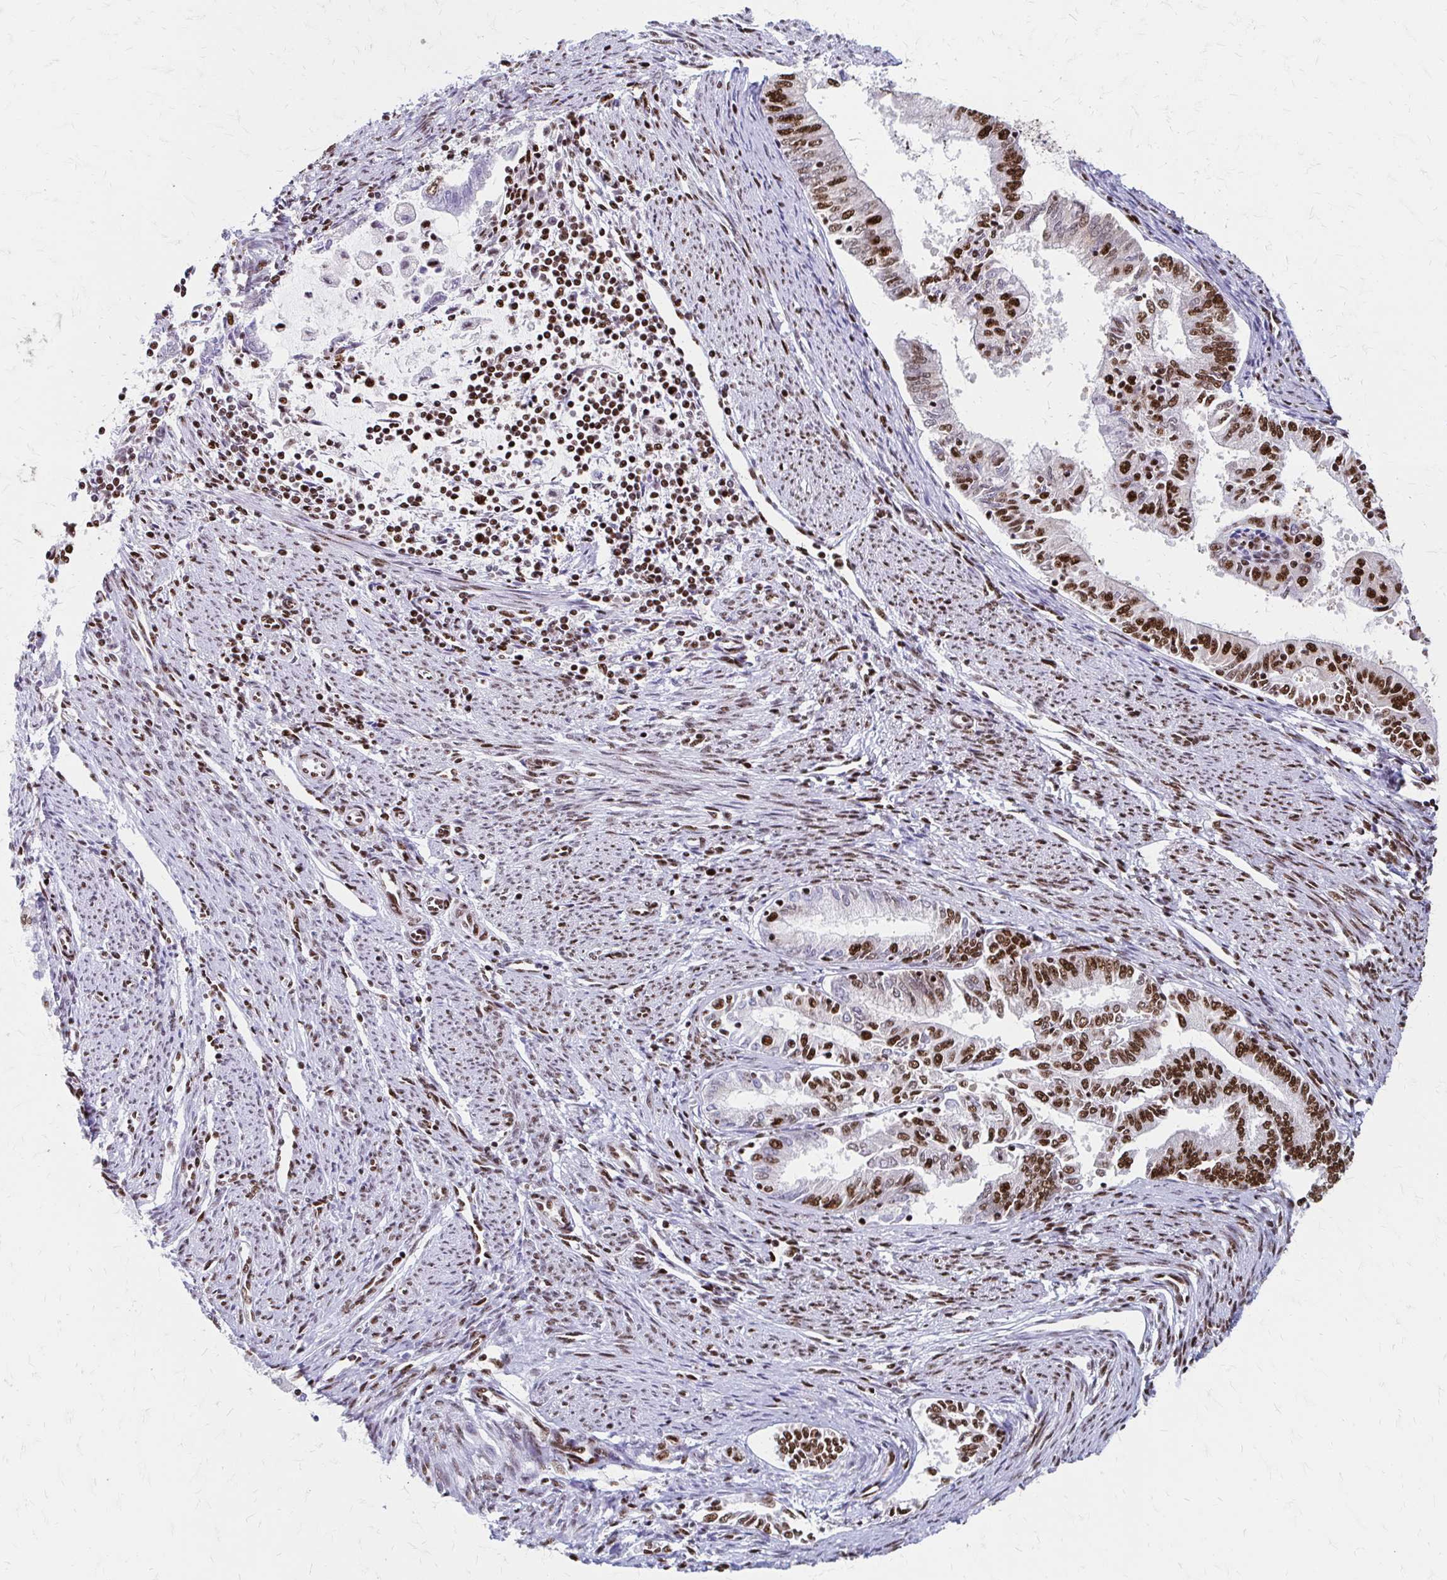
{"staining": {"intensity": "strong", "quantity": ">75%", "location": "nuclear"}, "tissue": "endometrial cancer", "cell_type": "Tumor cells", "image_type": "cancer", "snomed": [{"axis": "morphology", "description": "Adenocarcinoma, NOS"}, {"axis": "topography", "description": "Endometrium"}], "caption": "Tumor cells show high levels of strong nuclear positivity in about >75% of cells in endometrial adenocarcinoma.", "gene": "CNKSR3", "patient": {"sex": "female", "age": 79}}